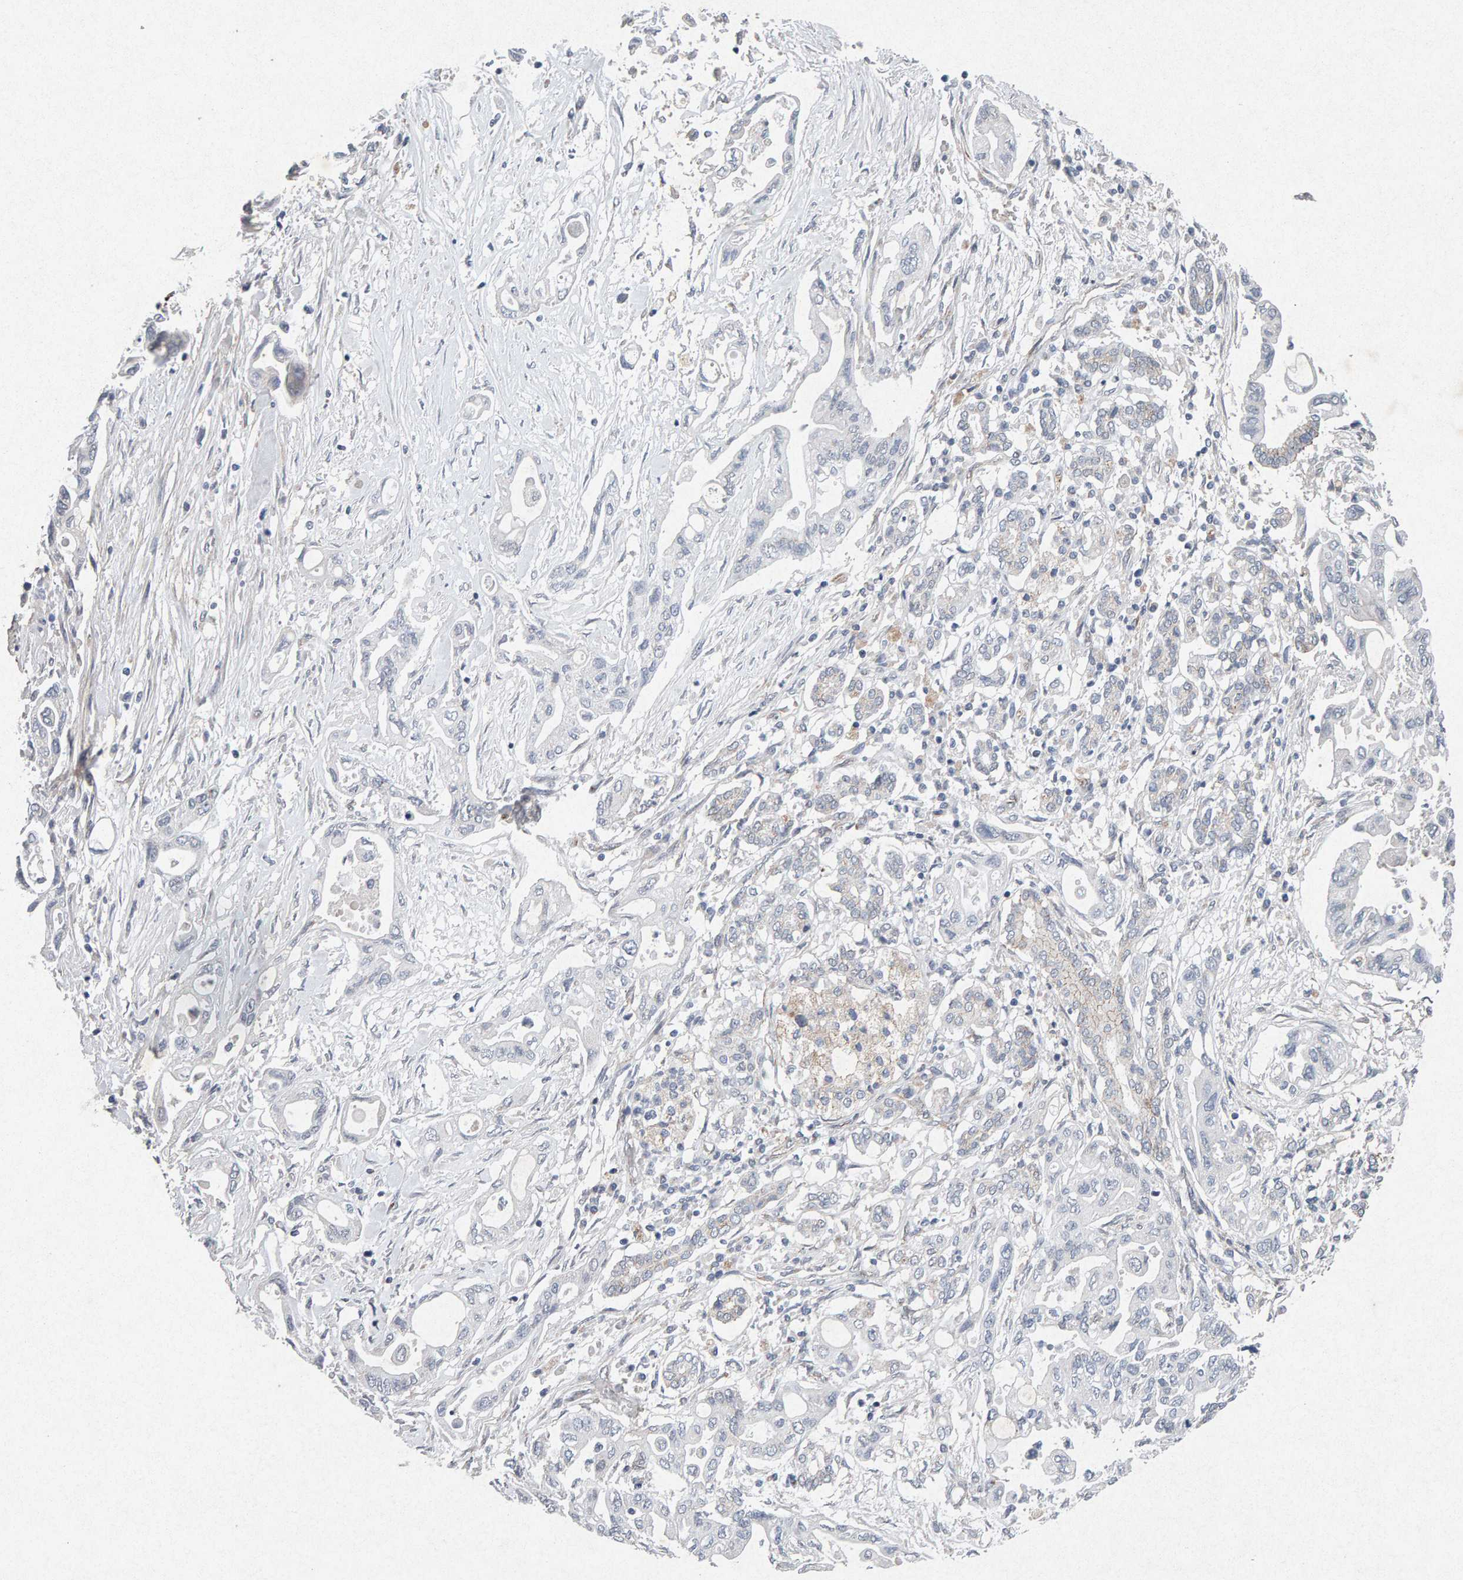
{"staining": {"intensity": "negative", "quantity": "none", "location": "none"}, "tissue": "pancreatic cancer", "cell_type": "Tumor cells", "image_type": "cancer", "snomed": [{"axis": "morphology", "description": "Adenocarcinoma, NOS"}, {"axis": "topography", "description": "Pancreas"}], "caption": "Immunohistochemistry (IHC) of pancreatic adenocarcinoma exhibits no expression in tumor cells.", "gene": "PTPRM", "patient": {"sex": "female", "age": 57}}